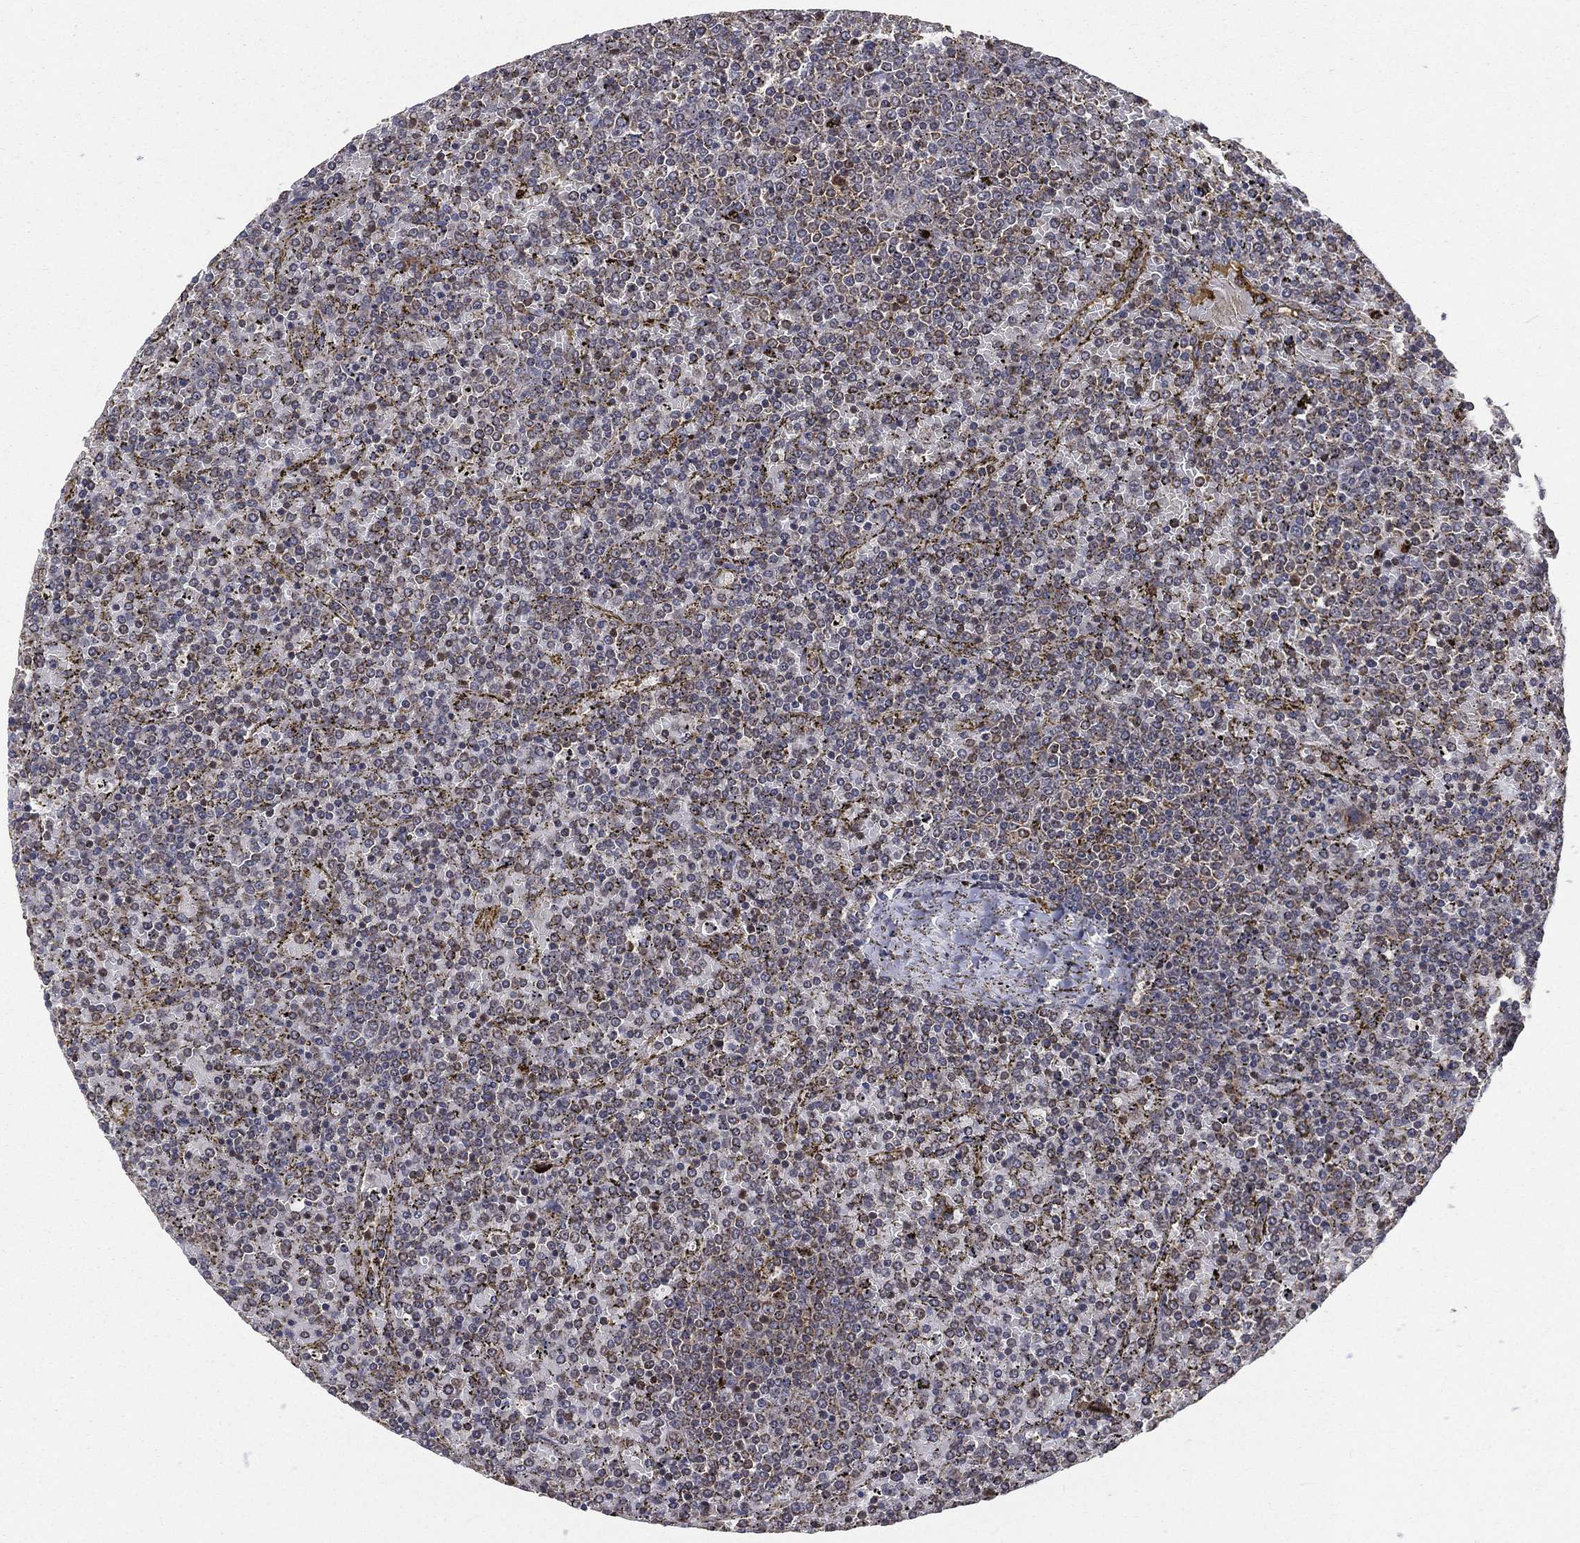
{"staining": {"intensity": "strong", "quantity": "<25%", "location": "cytoplasmic/membranous"}, "tissue": "lymphoma", "cell_type": "Tumor cells", "image_type": "cancer", "snomed": [{"axis": "morphology", "description": "Malignant lymphoma, non-Hodgkin's type, Low grade"}, {"axis": "topography", "description": "Spleen"}], "caption": "The immunohistochemical stain shows strong cytoplasmic/membranous positivity in tumor cells of lymphoma tissue.", "gene": "RIN3", "patient": {"sex": "female", "age": 77}}